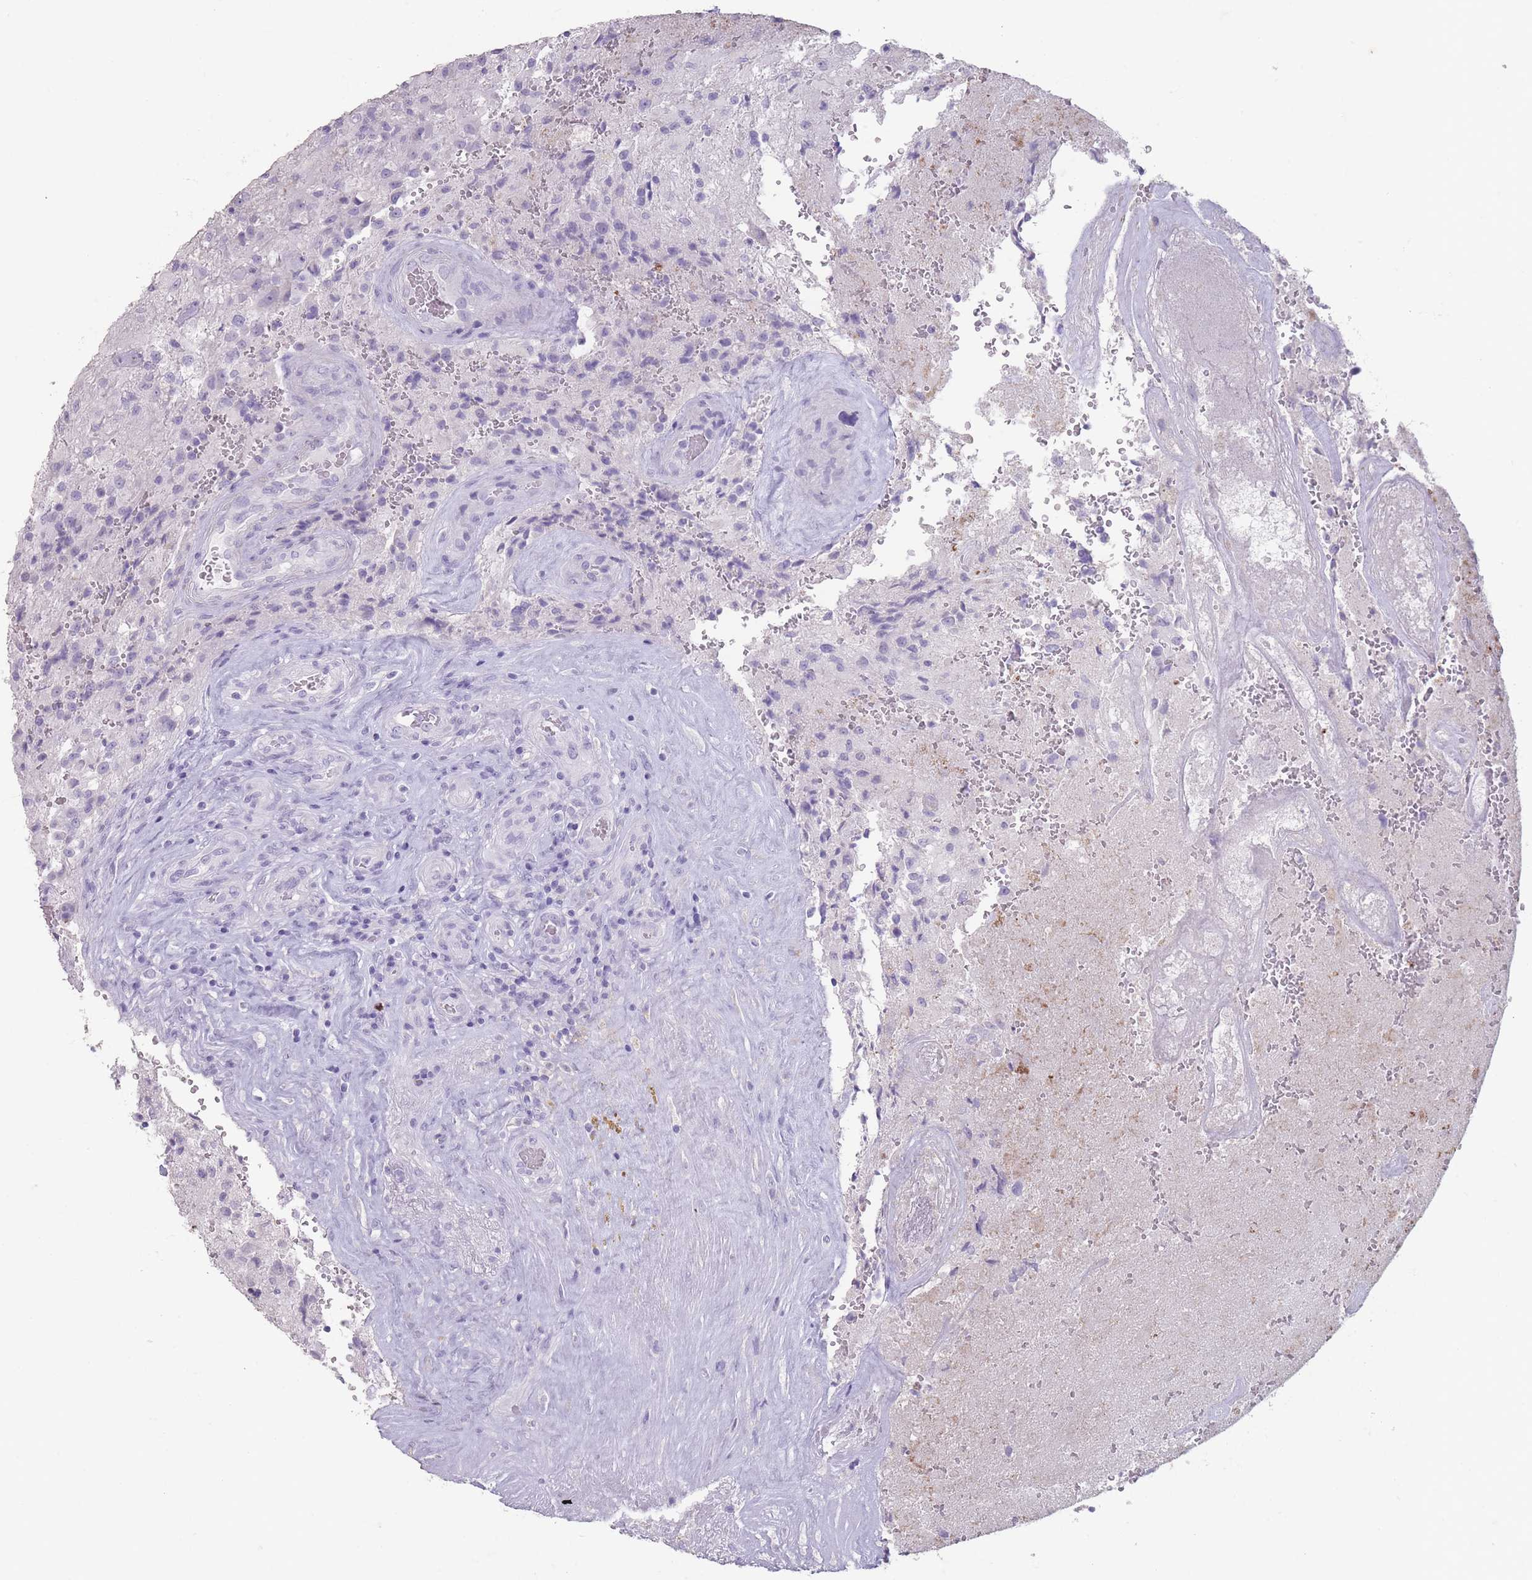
{"staining": {"intensity": "negative", "quantity": "none", "location": "none"}, "tissue": "glioma", "cell_type": "Tumor cells", "image_type": "cancer", "snomed": [{"axis": "morphology", "description": "Normal tissue, NOS"}, {"axis": "morphology", "description": "Glioma, malignant, High grade"}, {"axis": "topography", "description": "Cerebral cortex"}], "caption": "This is a image of IHC staining of glioma, which shows no staining in tumor cells. (DAB immunohistochemistry (IHC) visualized using brightfield microscopy, high magnification).", "gene": "RHBG", "patient": {"sex": "male", "age": 56}}